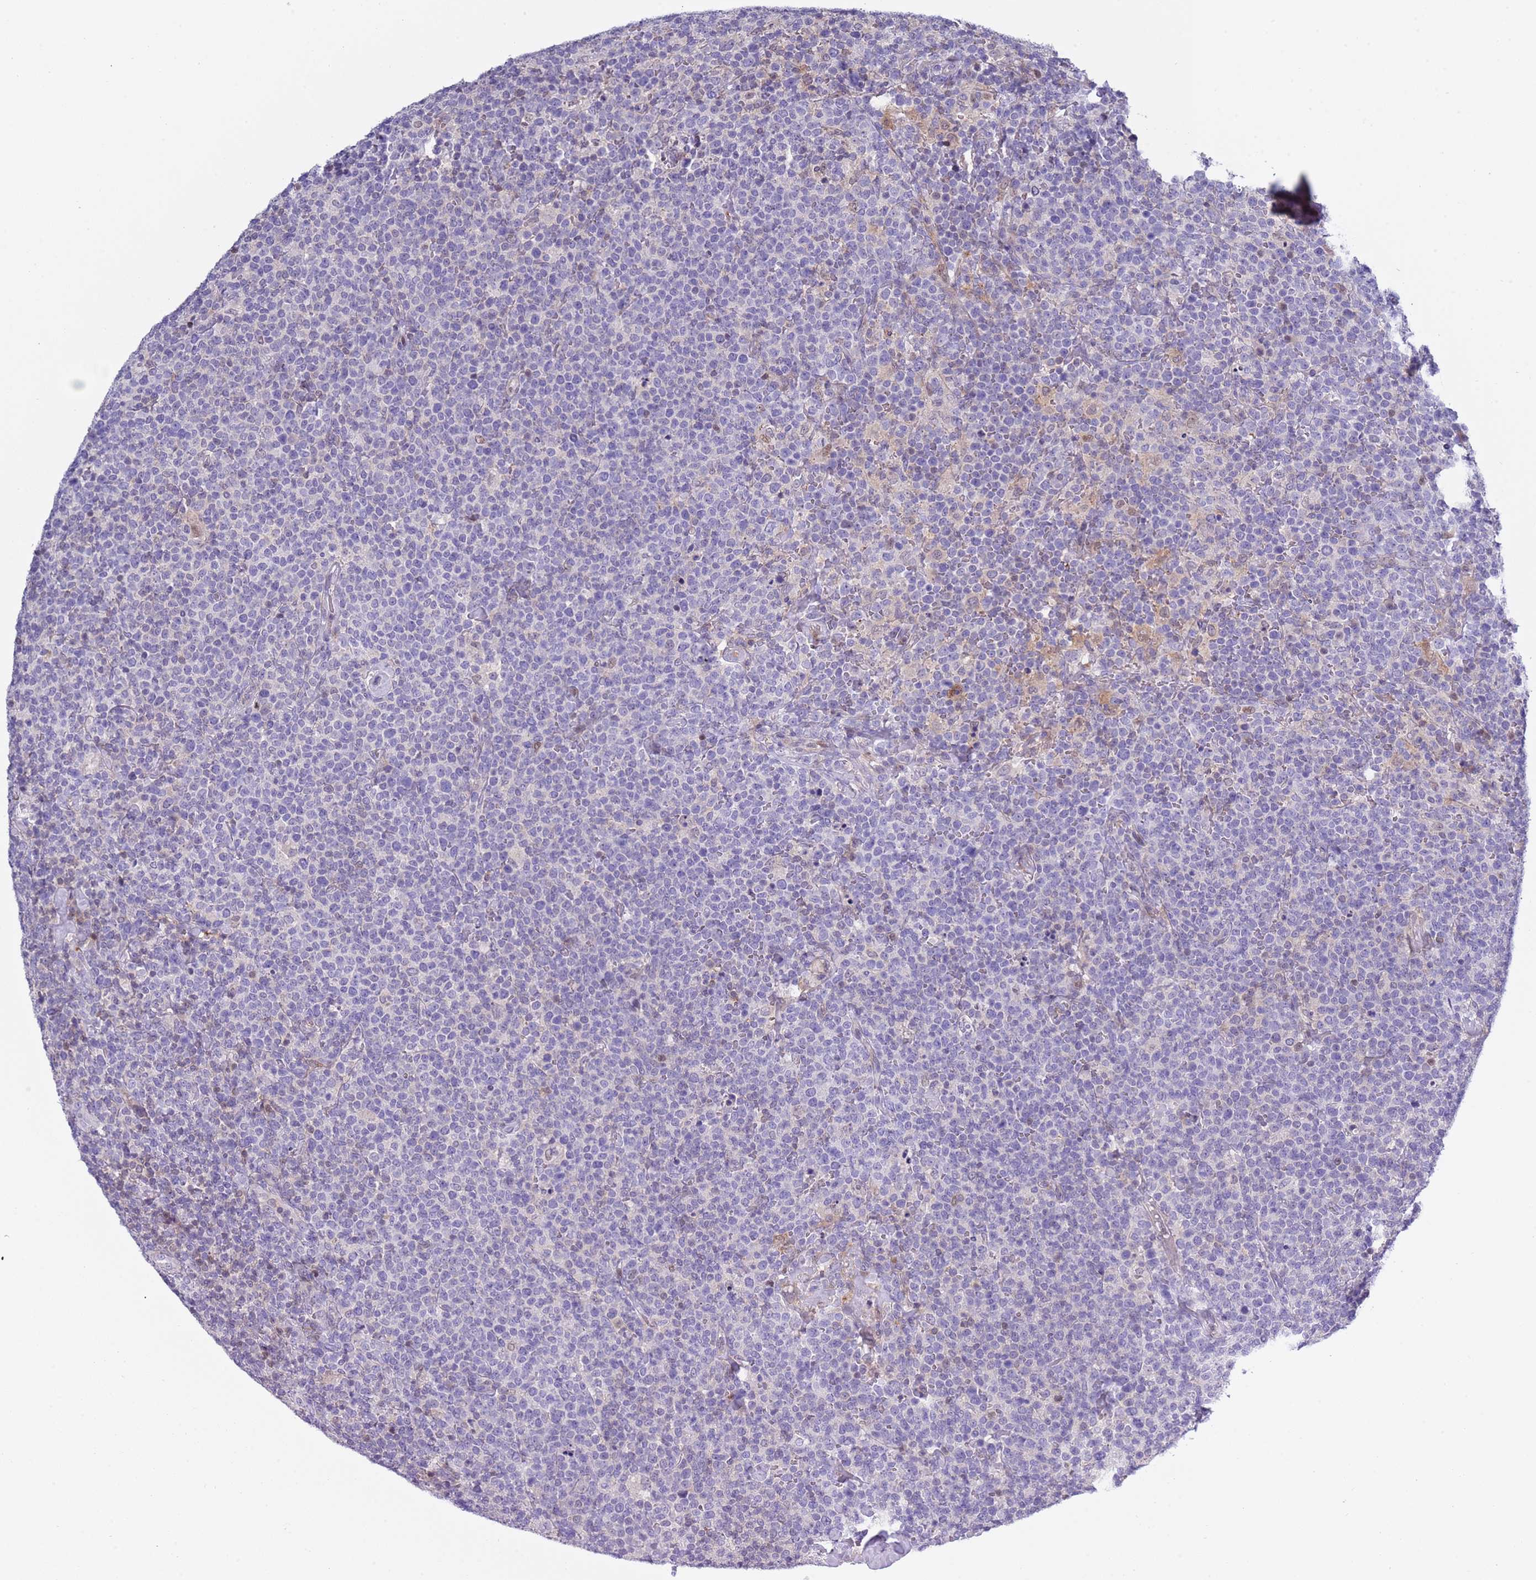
{"staining": {"intensity": "negative", "quantity": "none", "location": "none"}, "tissue": "lymphoma", "cell_type": "Tumor cells", "image_type": "cancer", "snomed": [{"axis": "morphology", "description": "Malignant lymphoma, non-Hodgkin's type, High grade"}, {"axis": "topography", "description": "Lymph node"}], "caption": "The histopathology image displays no staining of tumor cells in lymphoma.", "gene": "NBPF6", "patient": {"sex": "male", "age": 61}}